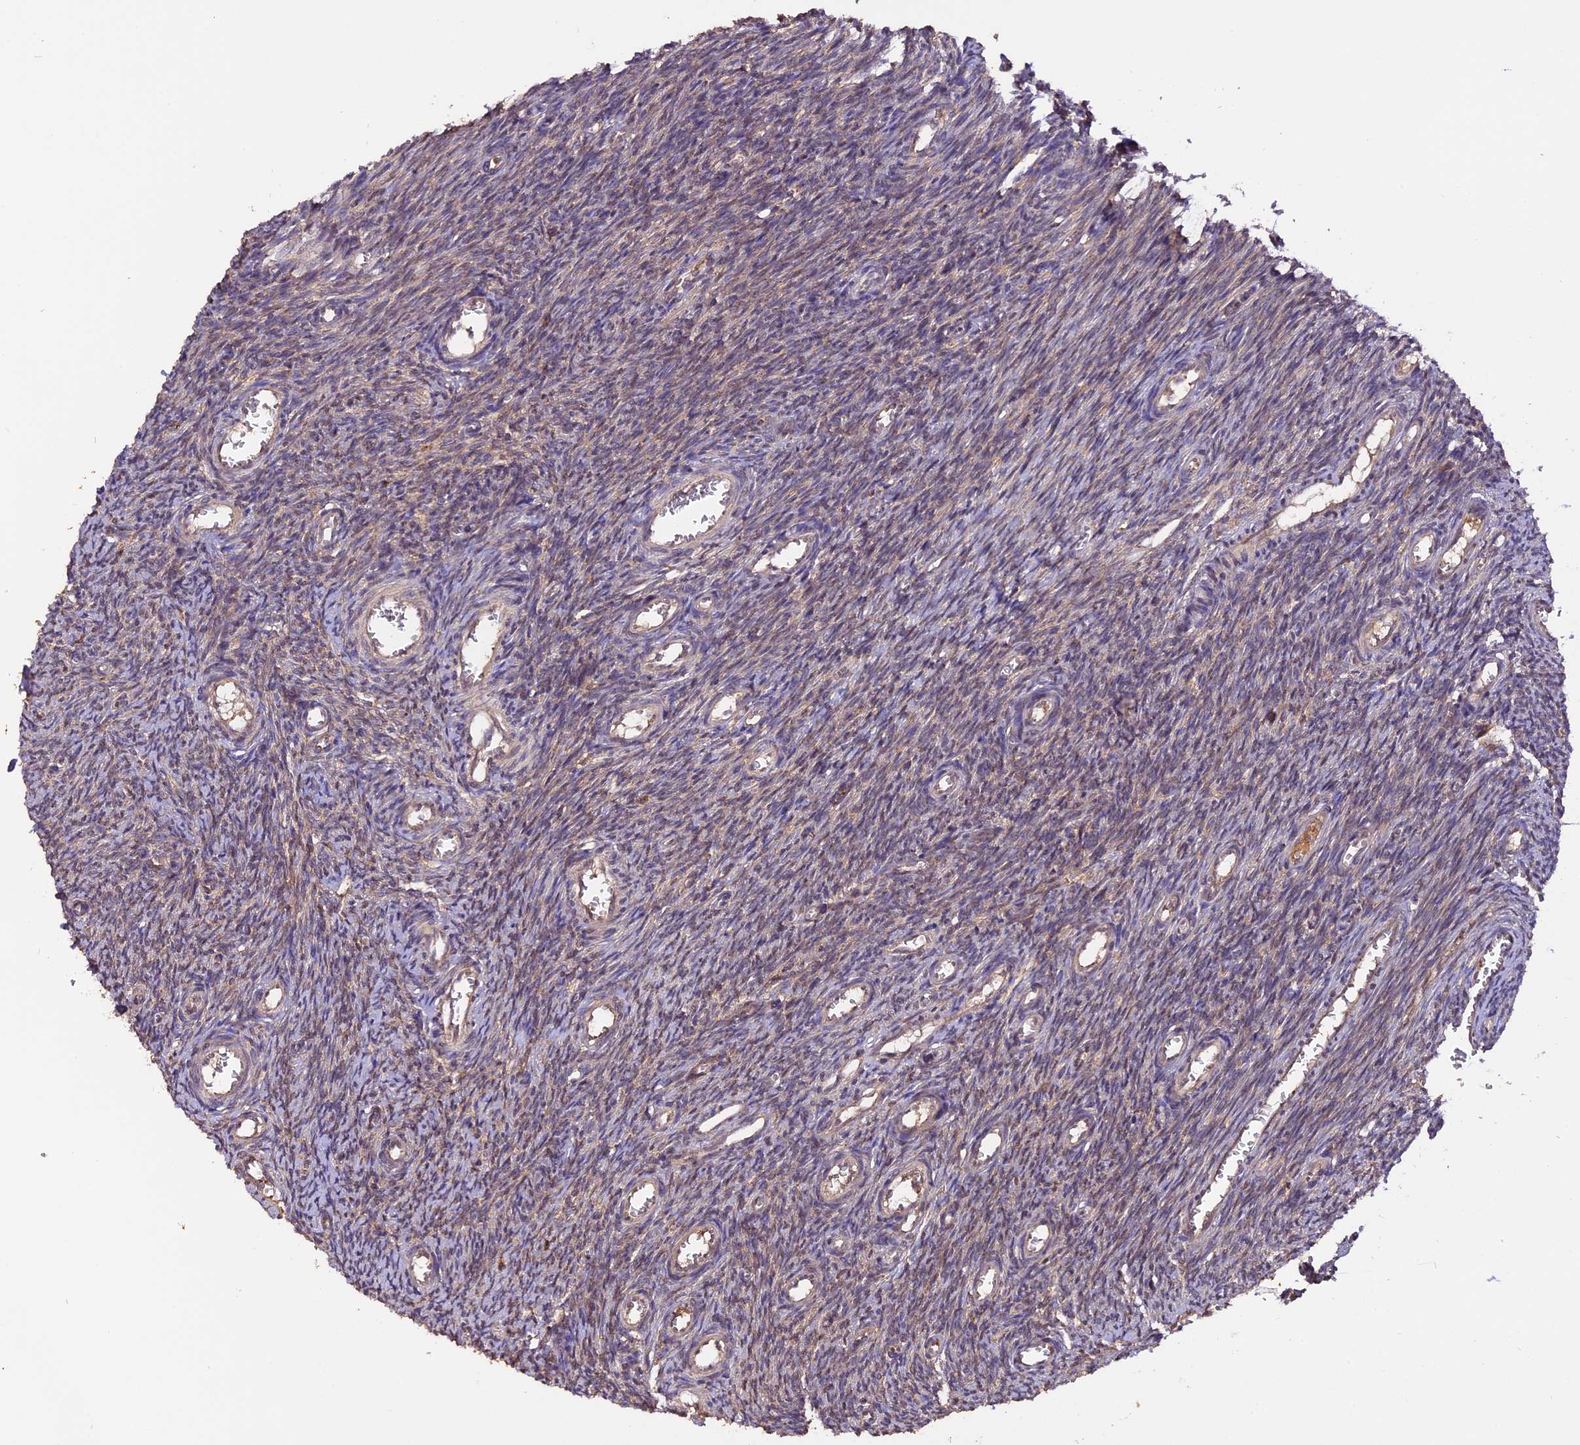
{"staining": {"intensity": "moderate", "quantity": ">75%", "location": "cytoplasmic/membranous"}, "tissue": "ovary", "cell_type": "Follicle cells", "image_type": "normal", "snomed": [{"axis": "morphology", "description": "Normal tissue, NOS"}, {"axis": "topography", "description": "Ovary"}], "caption": "Immunohistochemical staining of normal ovary reveals medium levels of moderate cytoplasmic/membranous expression in approximately >75% of follicle cells.", "gene": "TRMT1", "patient": {"sex": "female", "age": 44}}